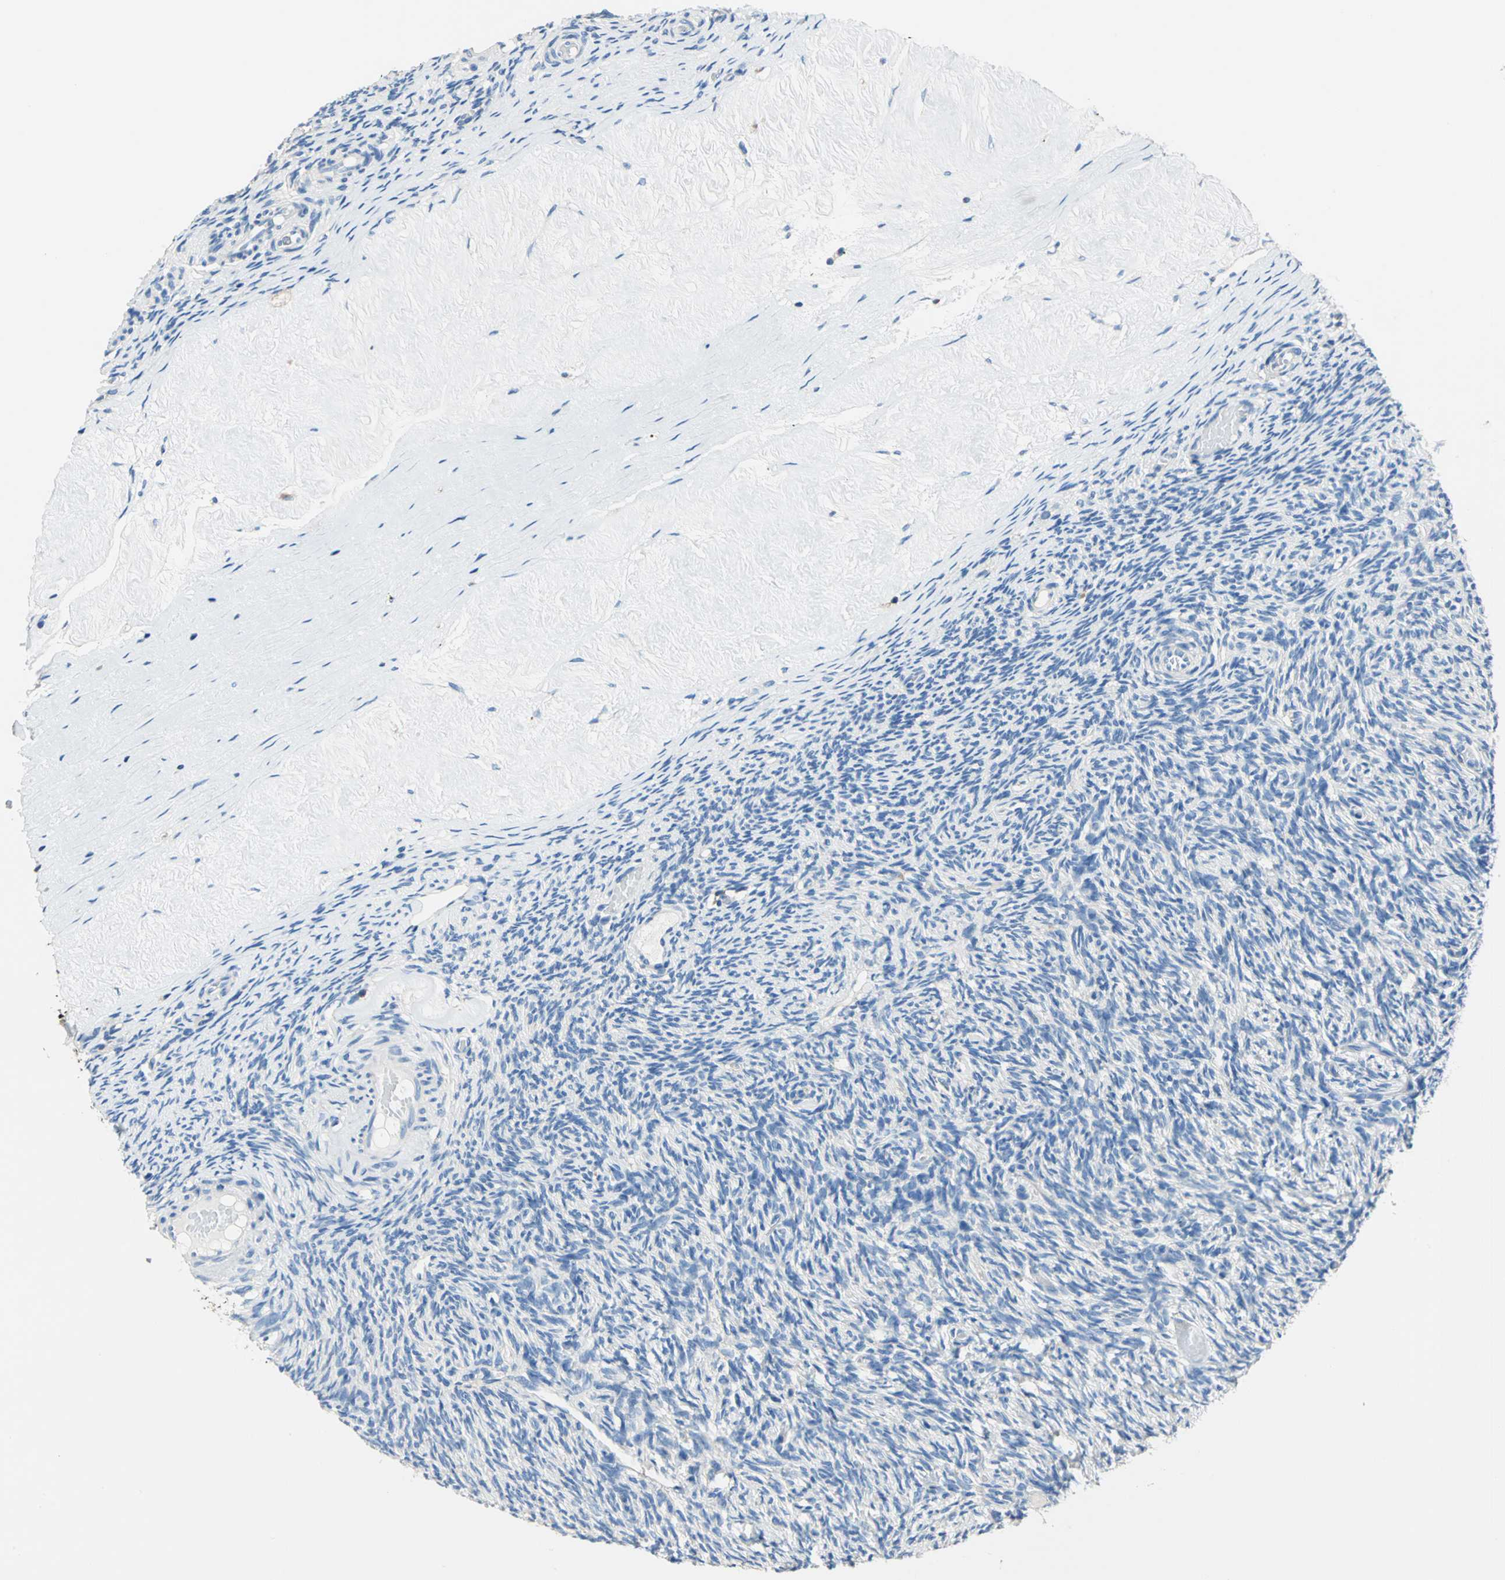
{"staining": {"intensity": "negative", "quantity": "none", "location": "none"}, "tissue": "ovary", "cell_type": "Ovarian stroma cells", "image_type": "normal", "snomed": [{"axis": "morphology", "description": "Normal tissue, NOS"}, {"axis": "topography", "description": "Ovary"}], "caption": "Immunohistochemistry of benign human ovary shows no expression in ovarian stroma cells.", "gene": "SEPTIN11", "patient": {"sex": "female", "age": 60}}